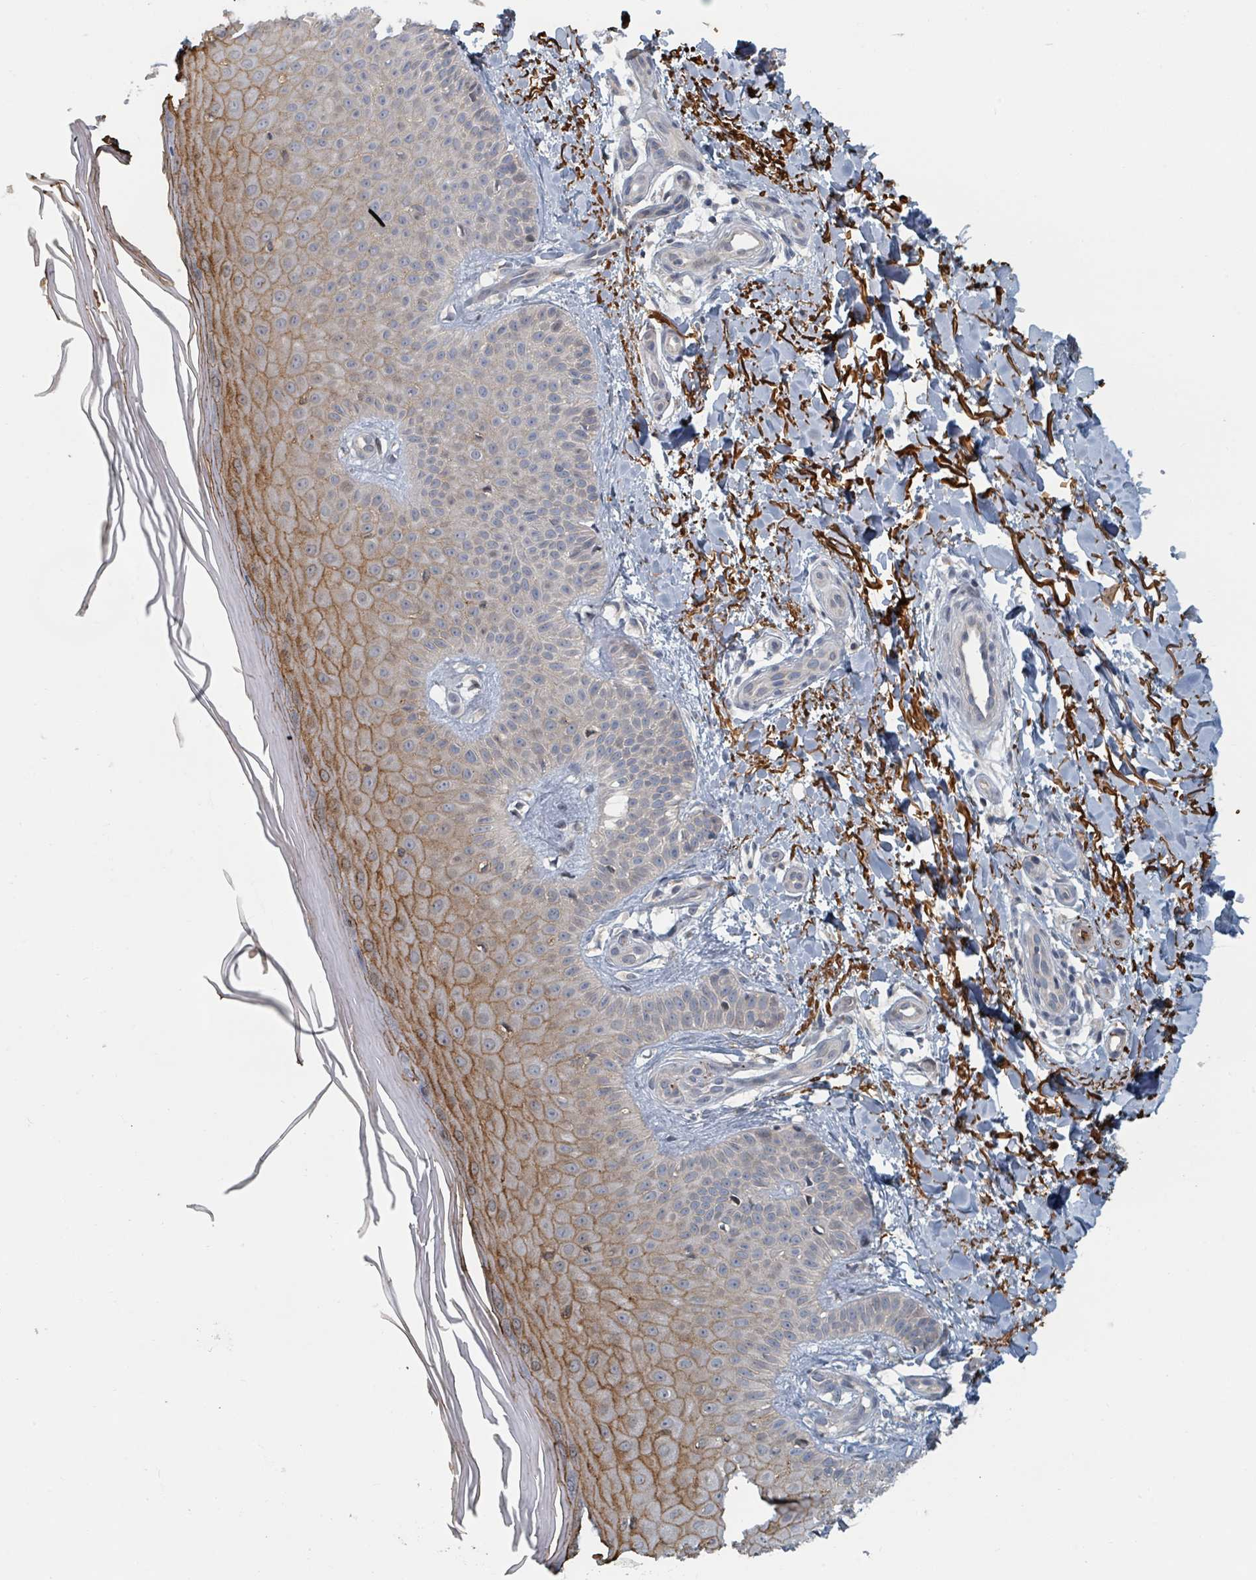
{"staining": {"intensity": "negative", "quantity": "none", "location": "none"}, "tissue": "skin", "cell_type": "Fibroblasts", "image_type": "normal", "snomed": [{"axis": "morphology", "description": "Normal tissue, NOS"}, {"axis": "topography", "description": "Skin"}], "caption": "This is an IHC image of normal skin. There is no expression in fibroblasts.", "gene": "TRPC4AP", "patient": {"sex": "male", "age": 81}}